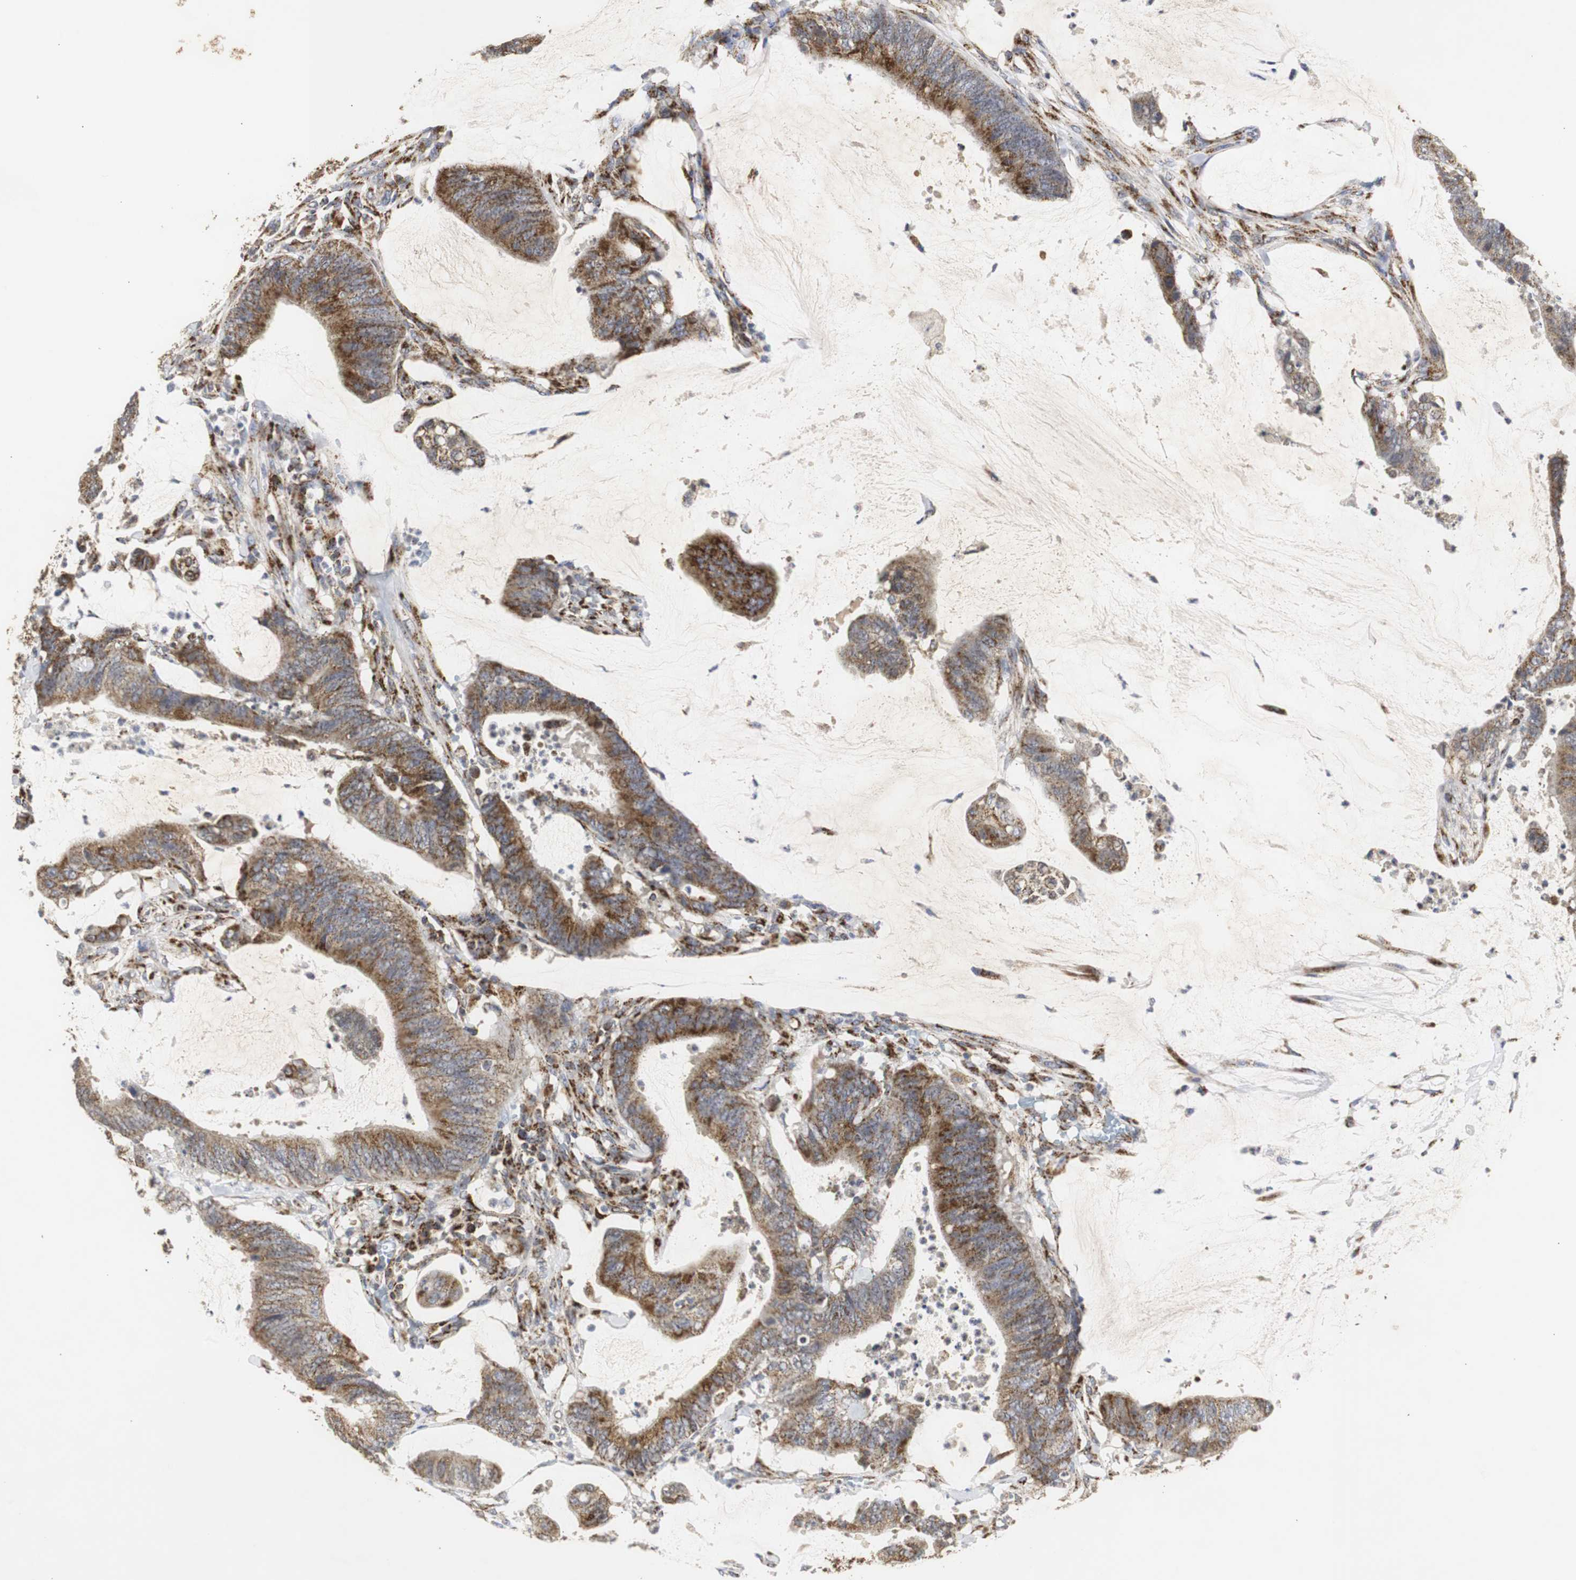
{"staining": {"intensity": "moderate", "quantity": ">75%", "location": "cytoplasmic/membranous"}, "tissue": "colorectal cancer", "cell_type": "Tumor cells", "image_type": "cancer", "snomed": [{"axis": "morphology", "description": "Adenocarcinoma, NOS"}, {"axis": "topography", "description": "Rectum"}], "caption": "About >75% of tumor cells in colorectal cancer (adenocarcinoma) exhibit moderate cytoplasmic/membranous protein staining as visualized by brown immunohistochemical staining.", "gene": "HSD17B10", "patient": {"sex": "female", "age": 66}}